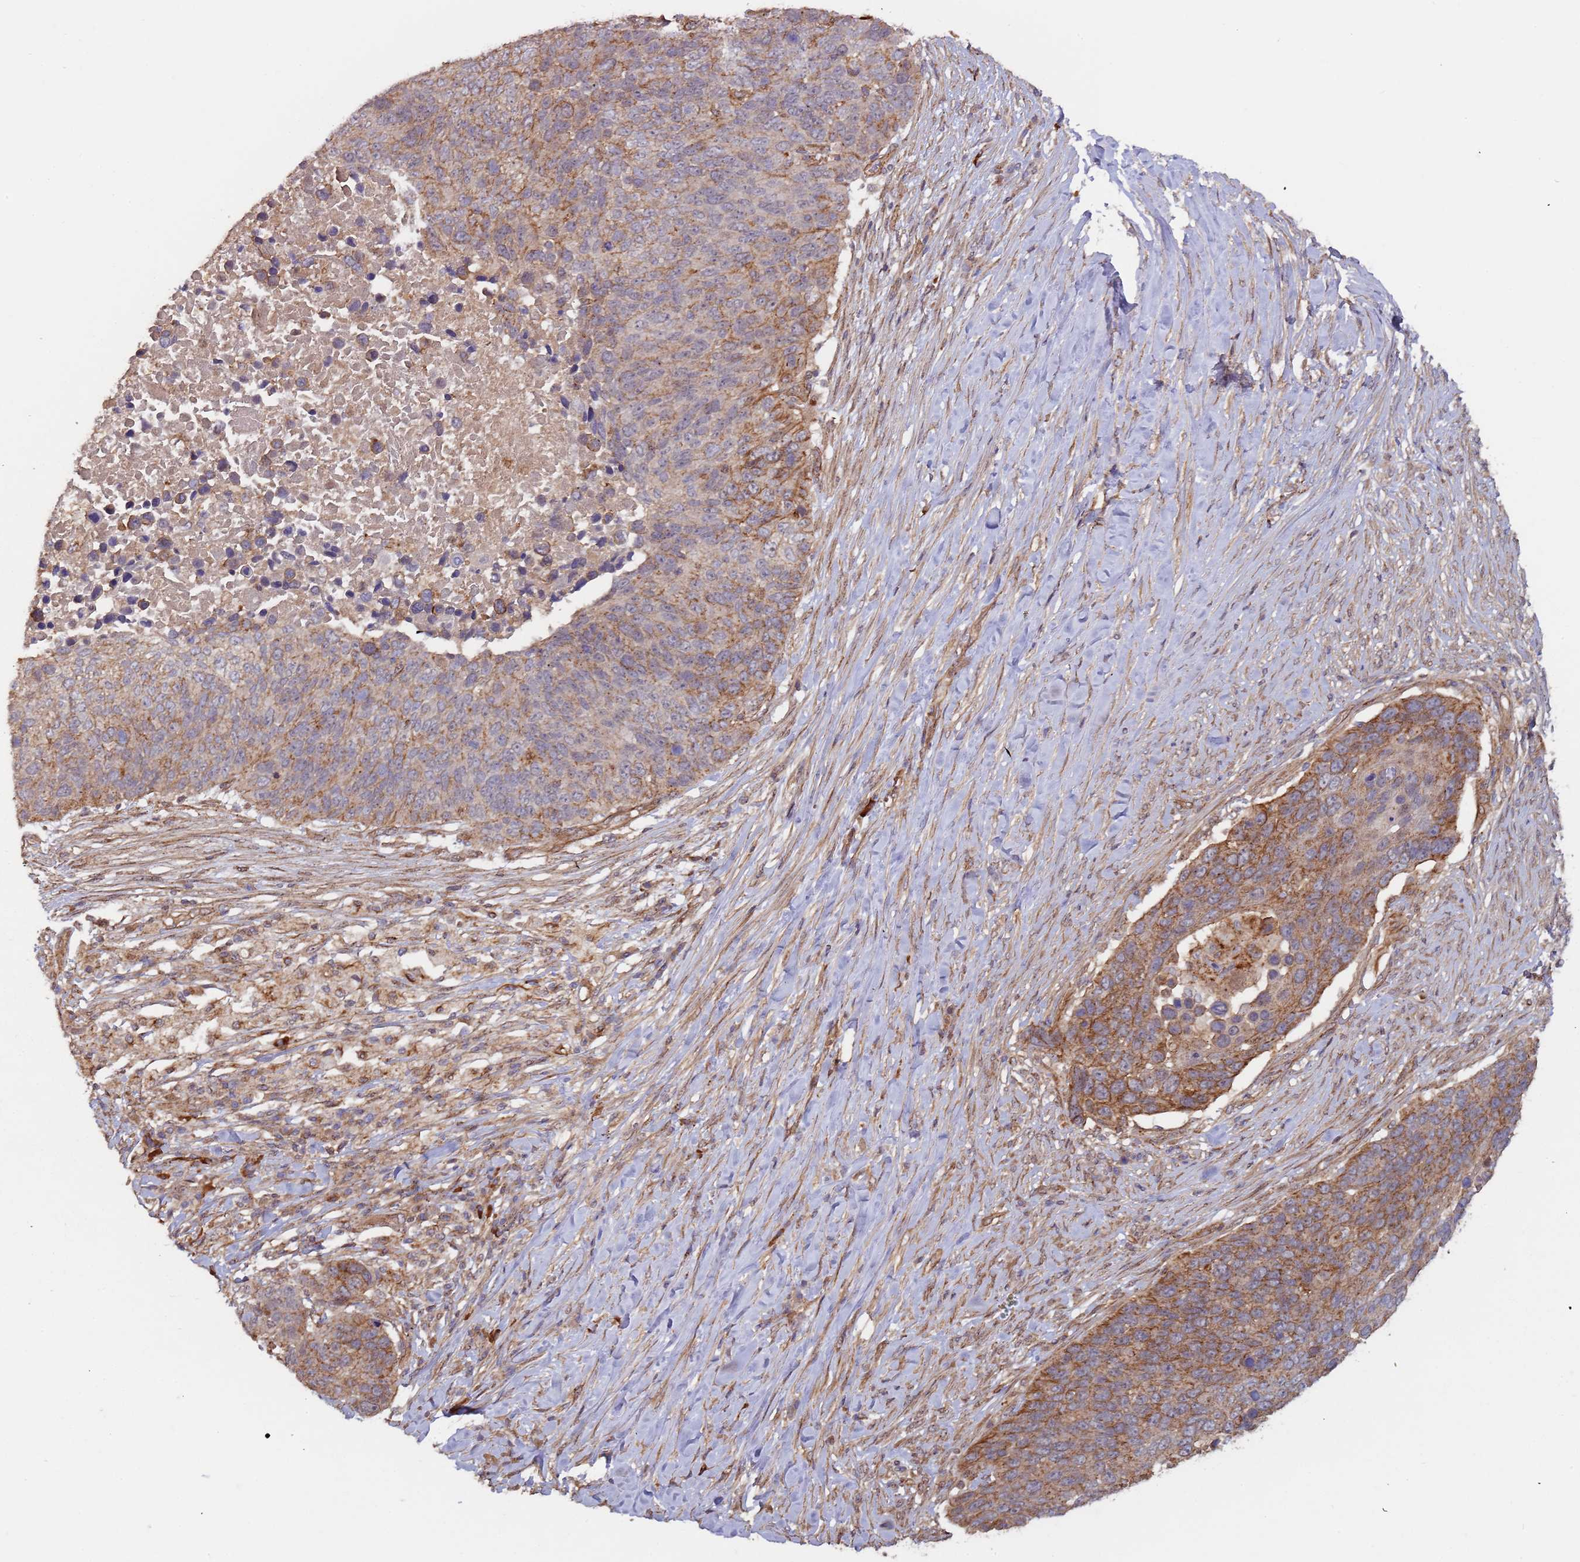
{"staining": {"intensity": "moderate", "quantity": ">75%", "location": "cytoplasmic/membranous"}, "tissue": "lung cancer", "cell_type": "Tumor cells", "image_type": "cancer", "snomed": [{"axis": "morphology", "description": "Normal tissue, NOS"}, {"axis": "morphology", "description": "Squamous cell carcinoma, NOS"}, {"axis": "topography", "description": "Lymph node"}, {"axis": "topography", "description": "Lung"}], "caption": "DAB (3,3'-diaminobenzidine) immunohistochemical staining of lung cancer (squamous cell carcinoma) exhibits moderate cytoplasmic/membranous protein positivity in approximately >75% of tumor cells. Nuclei are stained in blue.", "gene": "KANSL1L", "patient": {"sex": "male", "age": 66}}